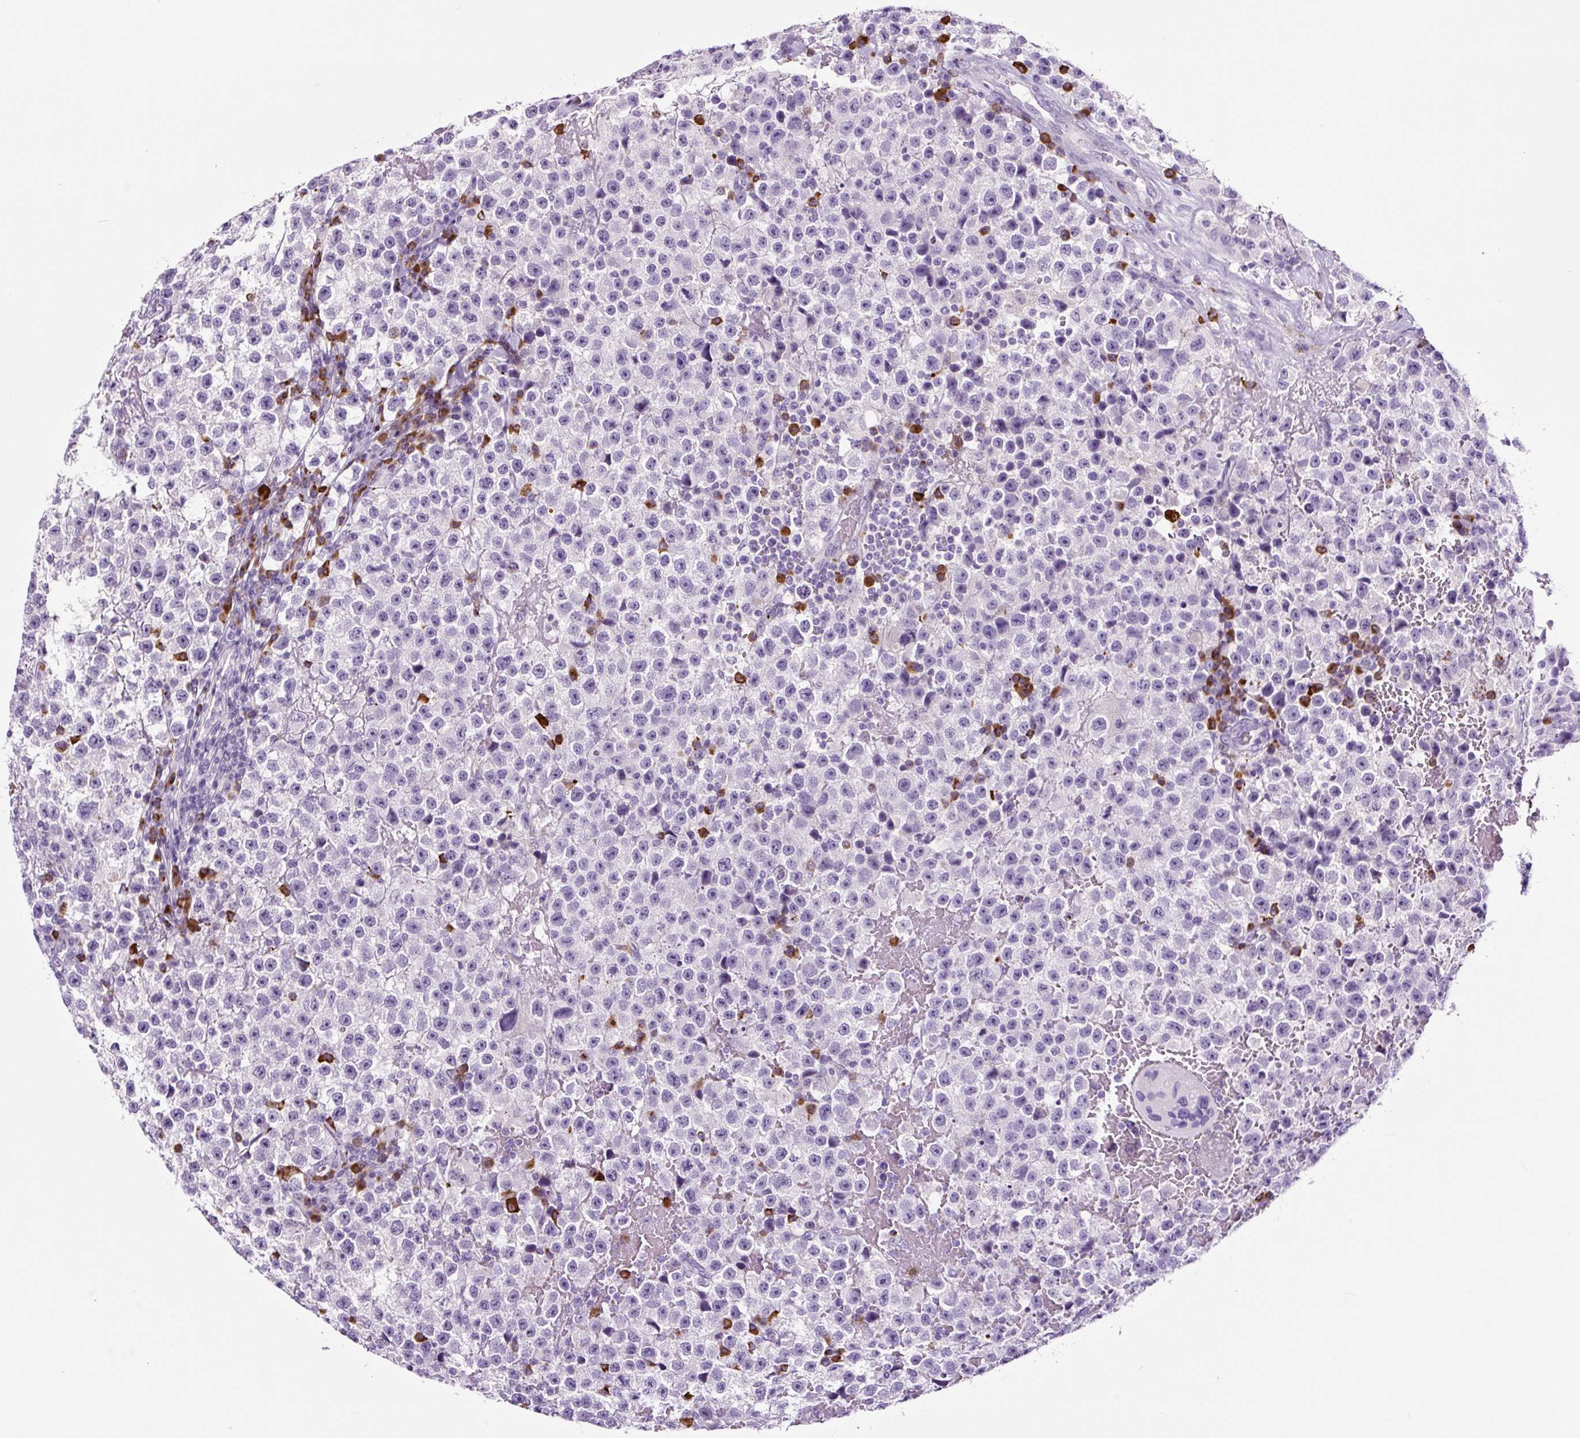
{"staining": {"intensity": "negative", "quantity": "none", "location": "none"}, "tissue": "testis cancer", "cell_type": "Tumor cells", "image_type": "cancer", "snomed": [{"axis": "morphology", "description": "Seminoma, NOS"}, {"axis": "topography", "description": "Testis"}], "caption": "Protein analysis of testis cancer exhibits no significant expression in tumor cells.", "gene": "RNF212B", "patient": {"sex": "male", "age": 22}}